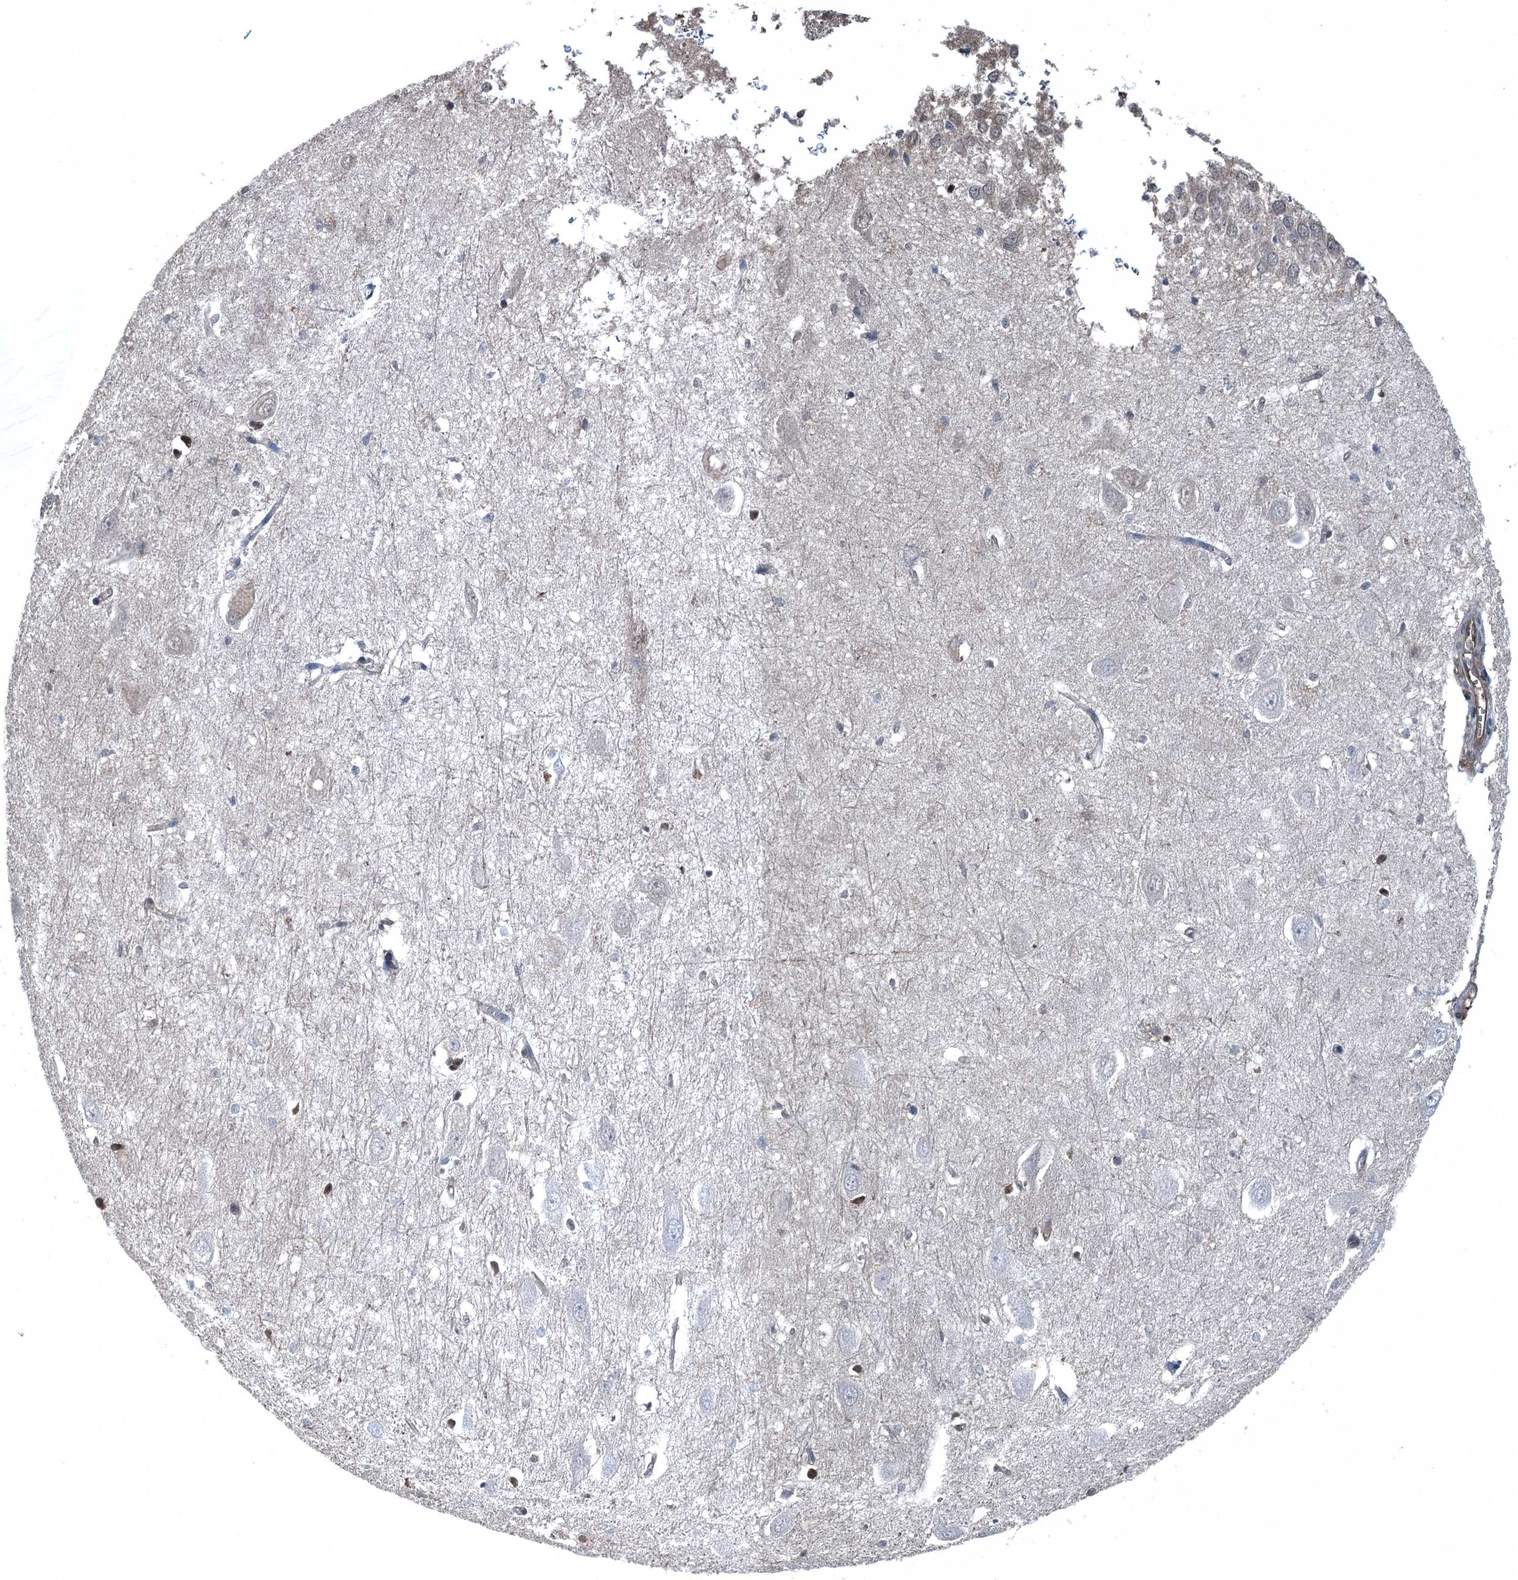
{"staining": {"intensity": "negative", "quantity": "none", "location": "none"}, "tissue": "hippocampus", "cell_type": "Glial cells", "image_type": "normal", "snomed": [{"axis": "morphology", "description": "Normal tissue, NOS"}, {"axis": "topography", "description": "Hippocampus"}], "caption": "DAB immunohistochemical staining of unremarkable hippocampus shows no significant positivity in glial cells.", "gene": "RNH1", "patient": {"sex": "female", "age": 64}}